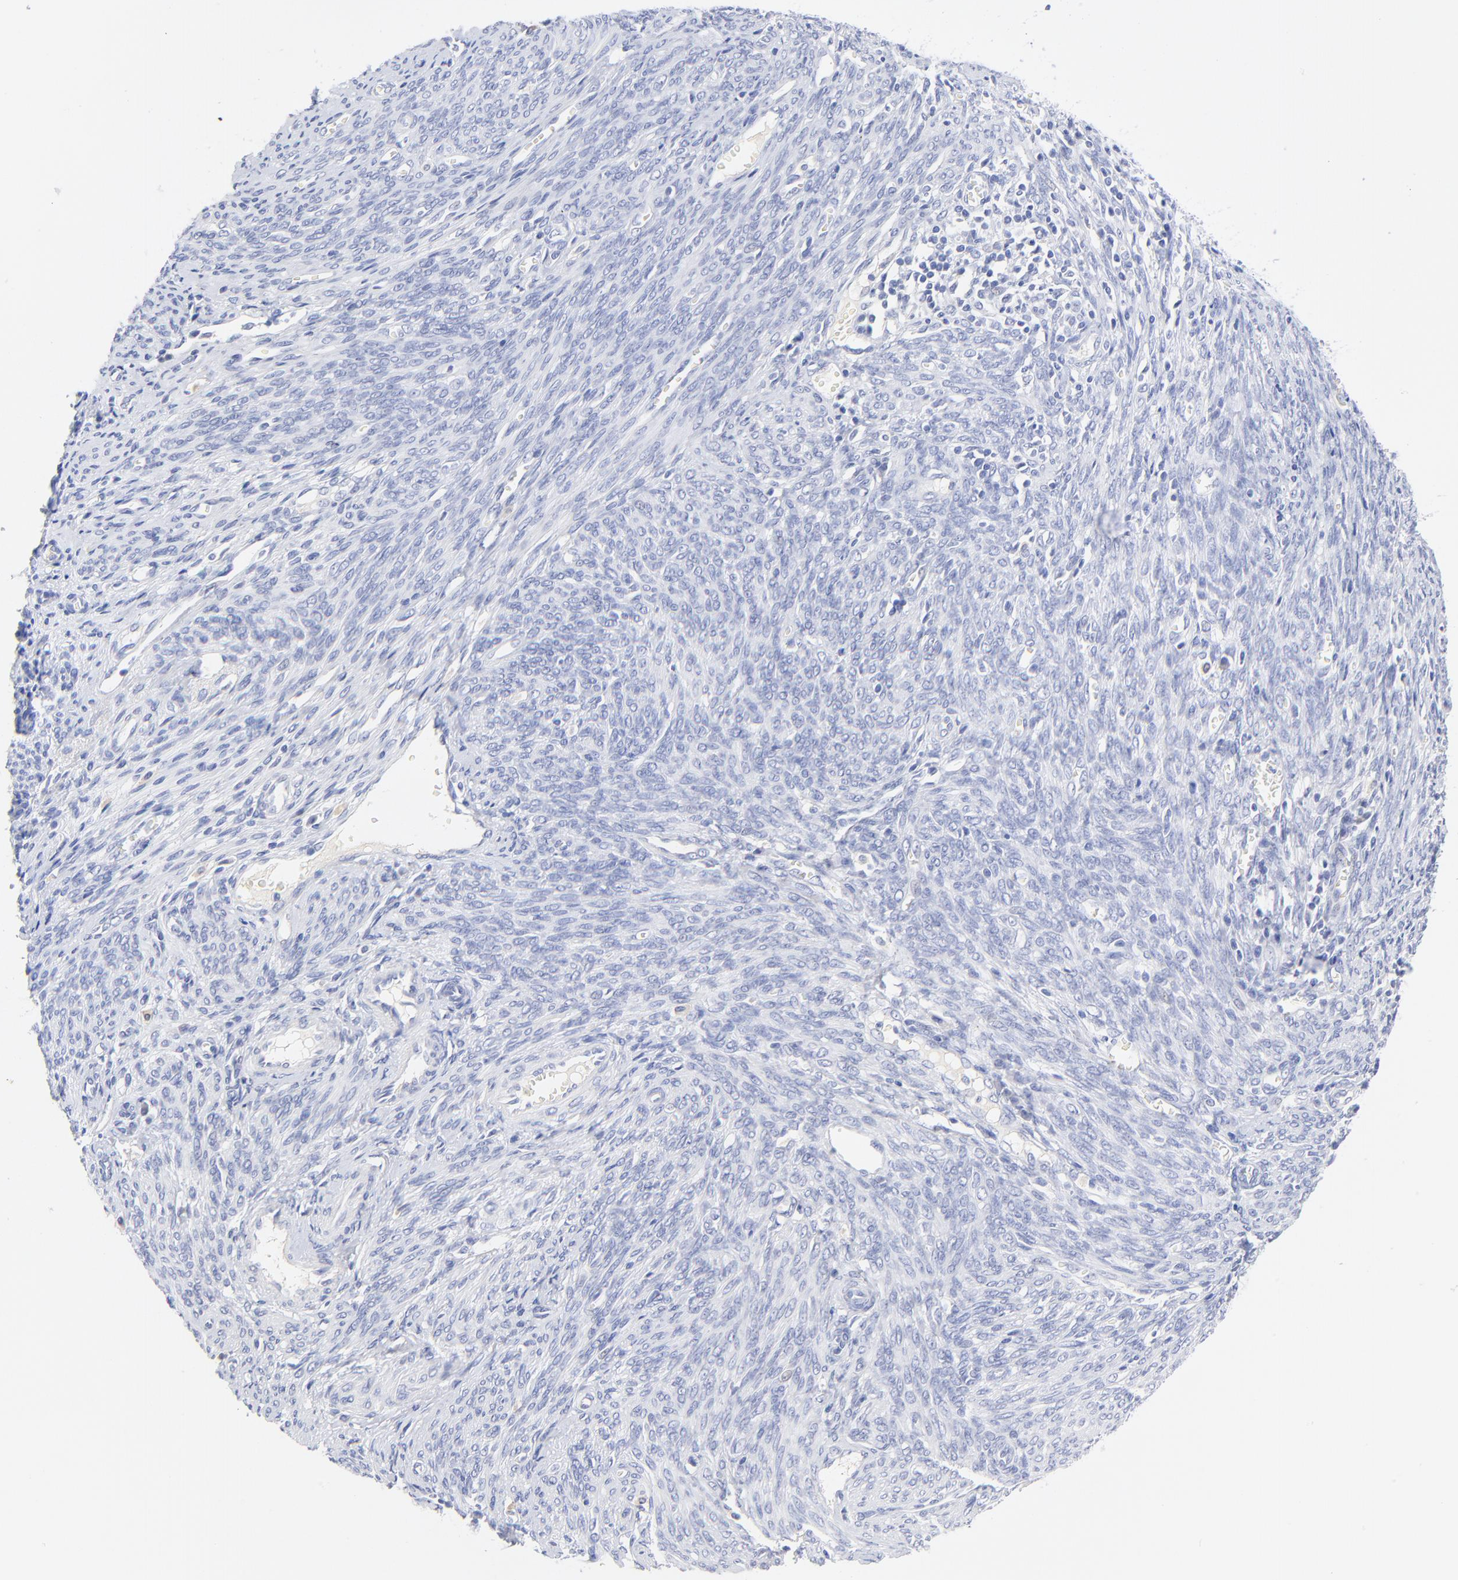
{"staining": {"intensity": "negative", "quantity": "none", "location": "none"}, "tissue": "endometrial cancer", "cell_type": "Tumor cells", "image_type": "cancer", "snomed": [{"axis": "morphology", "description": "Adenocarcinoma, NOS"}, {"axis": "topography", "description": "Endometrium"}], "caption": "IHC photomicrograph of human endometrial cancer stained for a protein (brown), which exhibits no positivity in tumor cells.", "gene": "SULT4A1", "patient": {"sex": "female", "age": 75}}